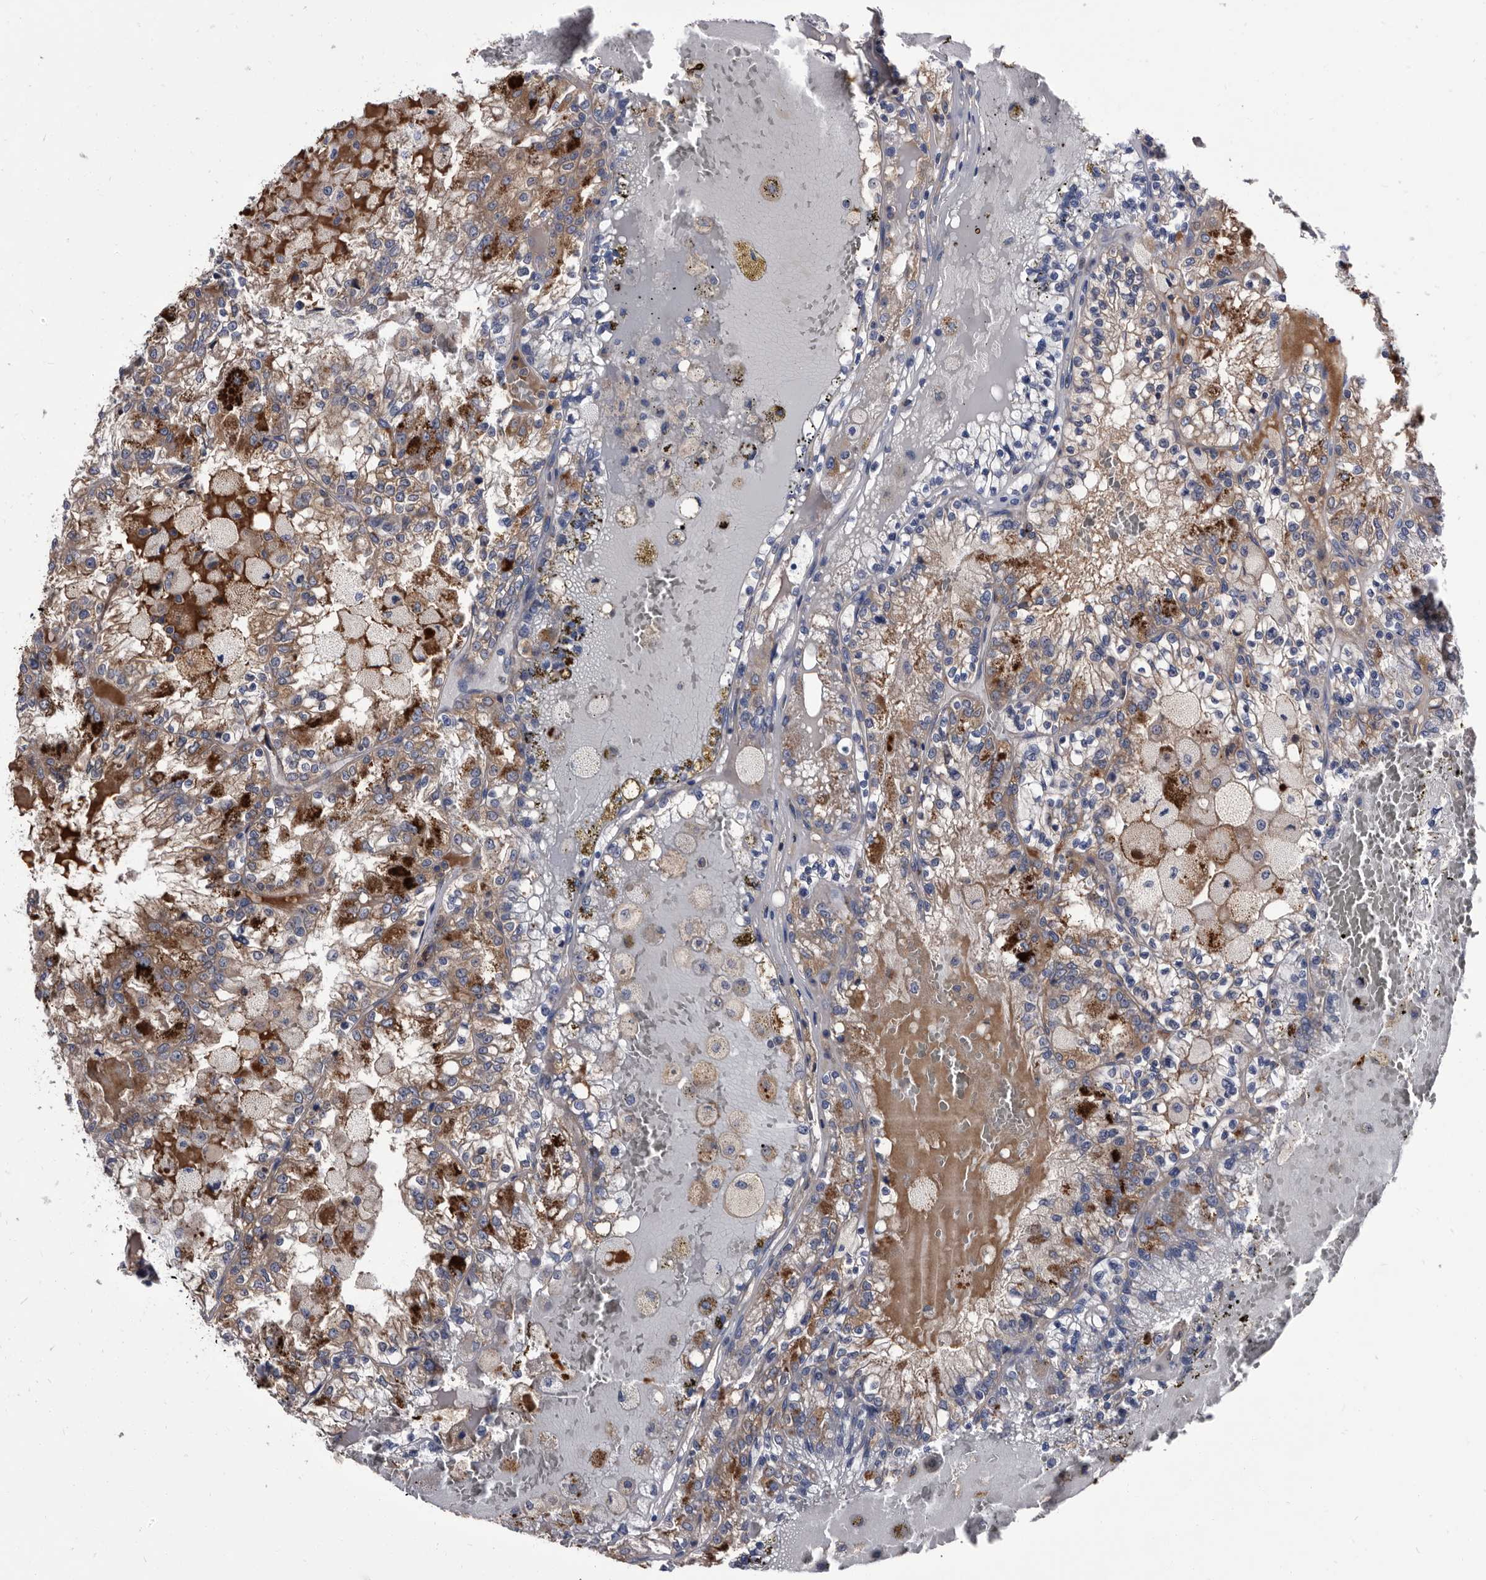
{"staining": {"intensity": "weak", "quantity": "25%-75%", "location": "cytoplasmic/membranous"}, "tissue": "renal cancer", "cell_type": "Tumor cells", "image_type": "cancer", "snomed": [{"axis": "morphology", "description": "Adenocarcinoma, NOS"}, {"axis": "topography", "description": "Kidney"}], "caption": "A low amount of weak cytoplasmic/membranous staining is identified in approximately 25%-75% of tumor cells in adenocarcinoma (renal) tissue.", "gene": "DTNBP1", "patient": {"sex": "female", "age": 56}}